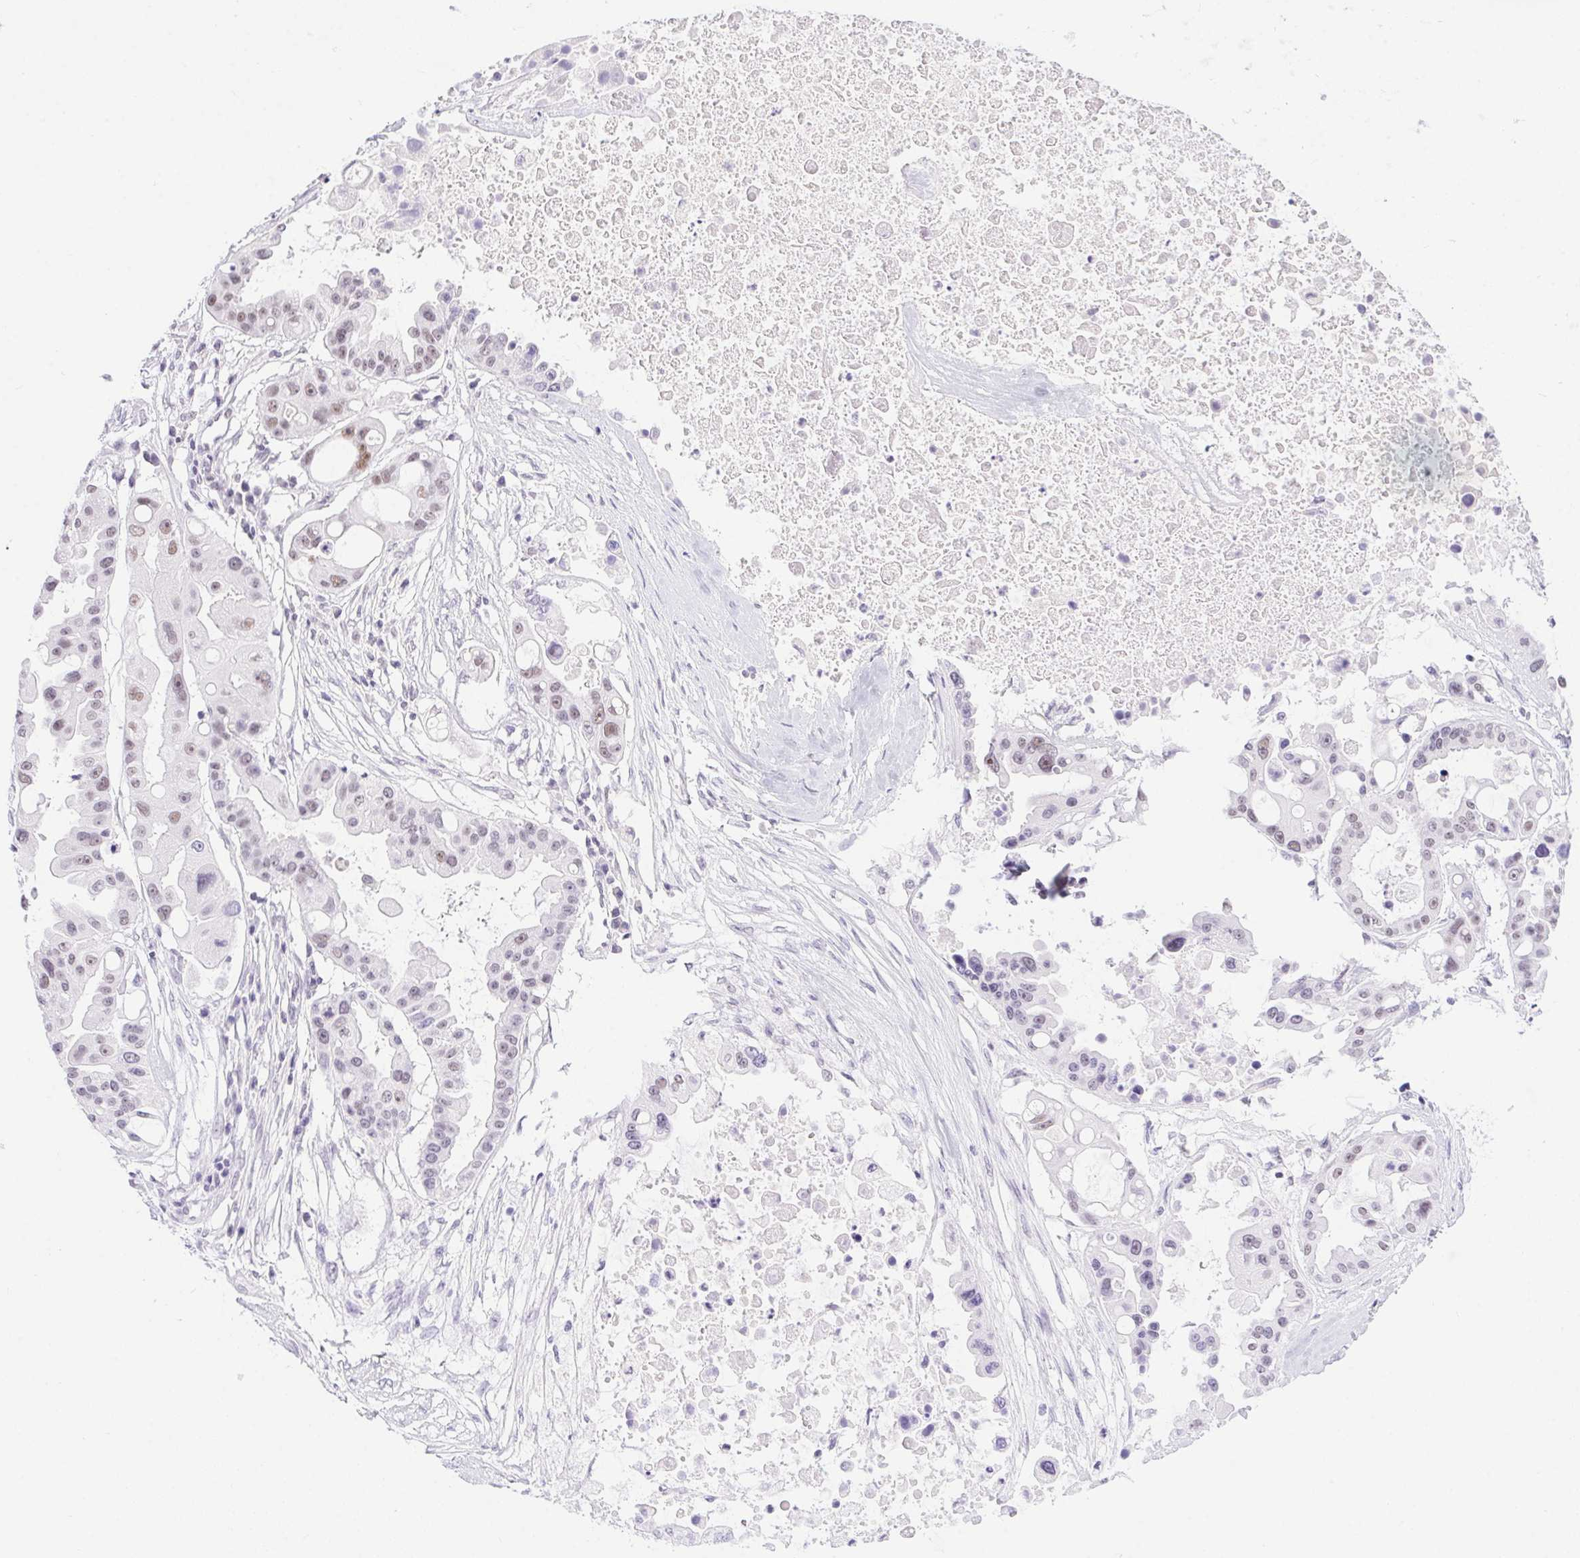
{"staining": {"intensity": "weak", "quantity": "25%-75%", "location": "nuclear"}, "tissue": "ovarian cancer", "cell_type": "Tumor cells", "image_type": "cancer", "snomed": [{"axis": "morphology", "description": "Cystadenocarcinoma, serous, NOS"}, {"axis": "topography", "description": "Ovary"}], "caption": "DAB immunohistochemical staining of human serous cystadenocarcinoma (ovarian) reveals weak nuclear protein expression in approximately 25%-75% of tumor cells.", "gene": "DDX17", "patient": {"sex": "female", "age": 56}}